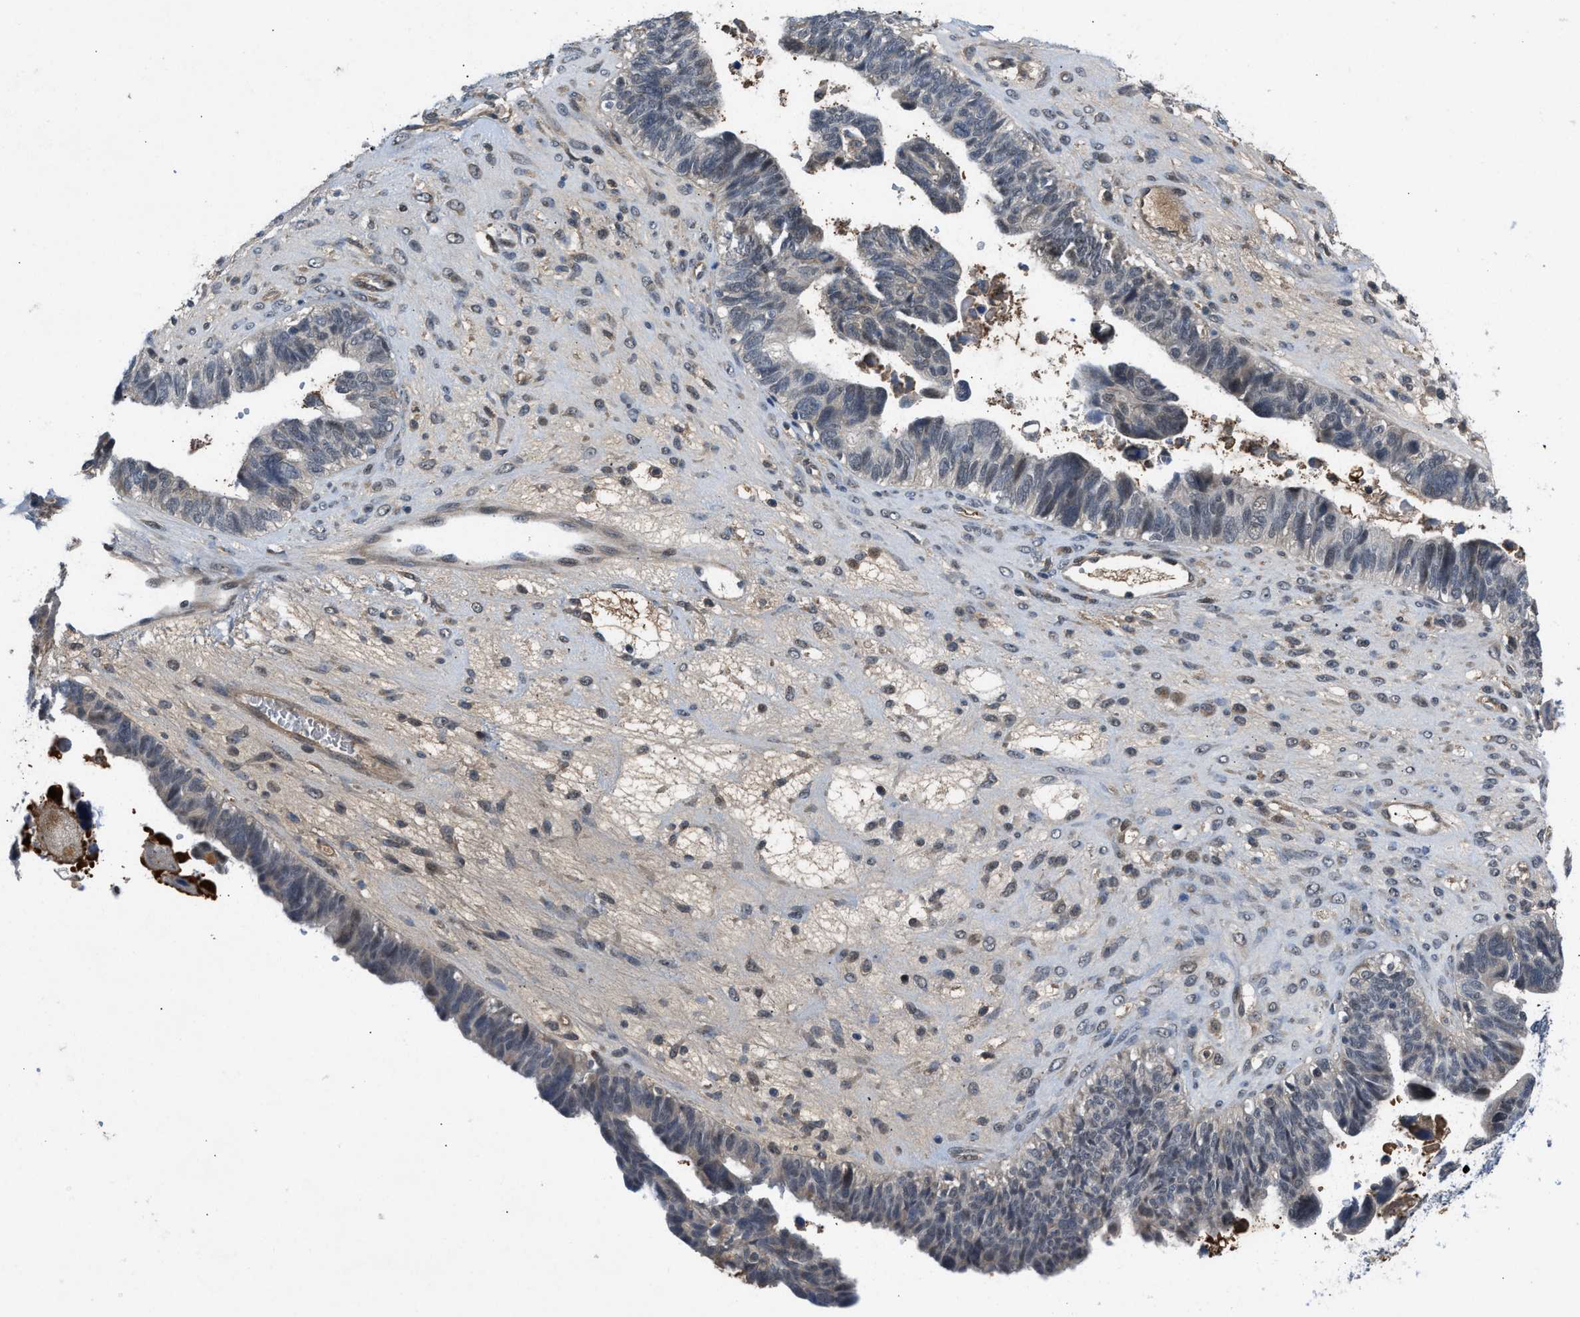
{"staining": {"intensity": "weak", "quantity": "<25%", "location": "nuclear"}, "tissue": "ovarian cancer", "cell_type": "Tumor cells", "image_type": "cancer", "snomed": [{"axis": "morphology", "description": "Cystadenocarcinoma, serous, NOS"}, {"axis": "topography", "description": "Ovary"}], "caption": "Serous cystadenocarcinoma (ovarian) was stained to show a protein in brown. There is no significant expression in tumor cells.", "gene": "ZNF251", "patient": {"sex": "female", "age": 79}}